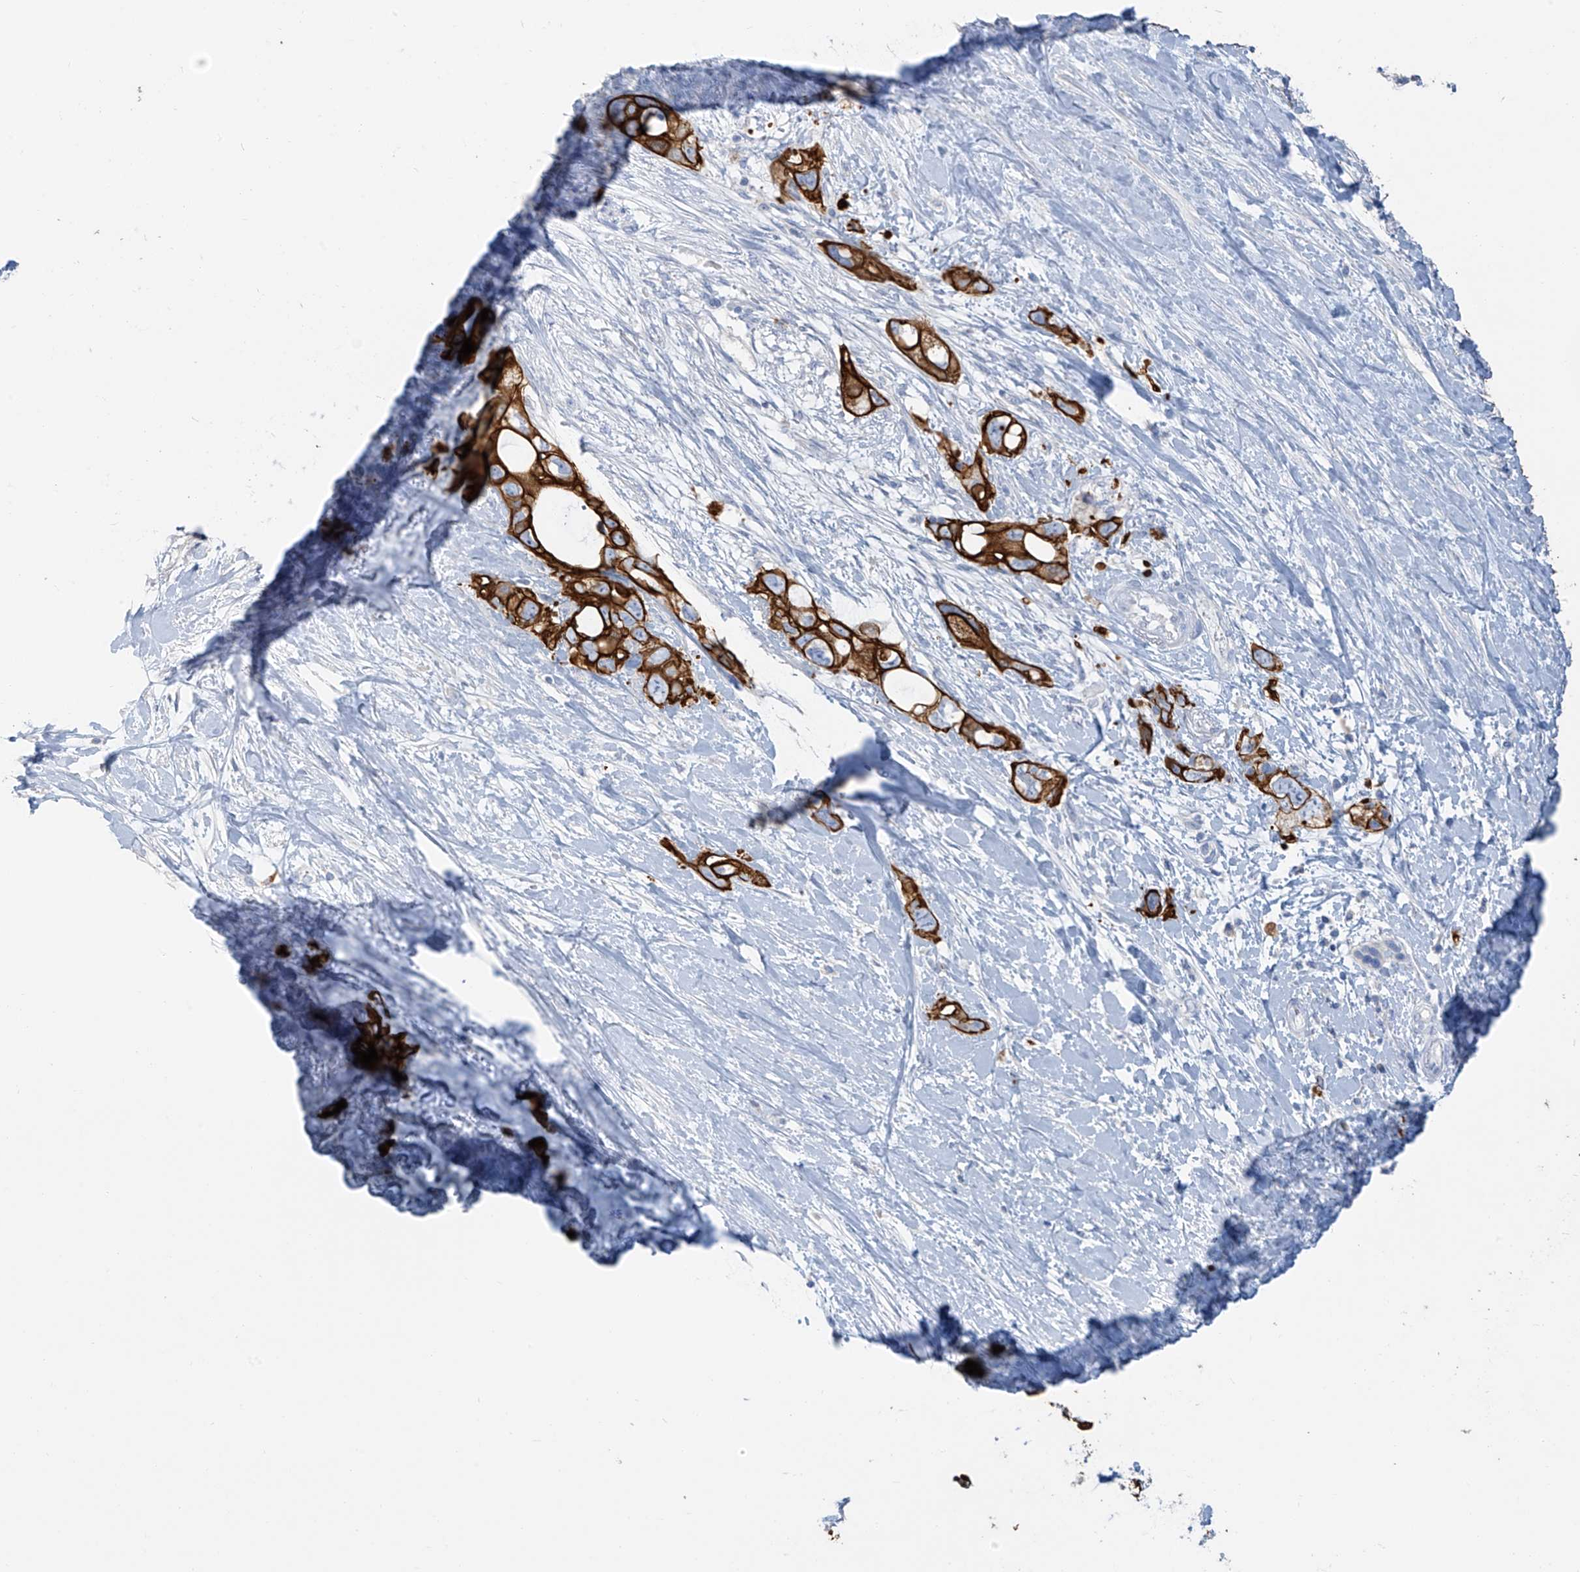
{"staining": {"intensity": "strong", "quantity": "25%-75%", "location": "cytoplasmic/membranous"}, "tissue": "pancreatic cancer", "cell_type": "Tumor cells", "image_type": "cancer", "snomed": [{"axis": "morphology", "description": "Adenocarcinoma, NOS"}, {"axis": "topography", "description": "Pancreas"}], "caption": "DAB immunohistochemical staining of human pancreatic cancer shows strong cytoplasmic/membranous protein staining in about 25%-75% of tumor cells.", "gene": "PAFAH1B3", "patient": {"sex": "female", "age": 56}}